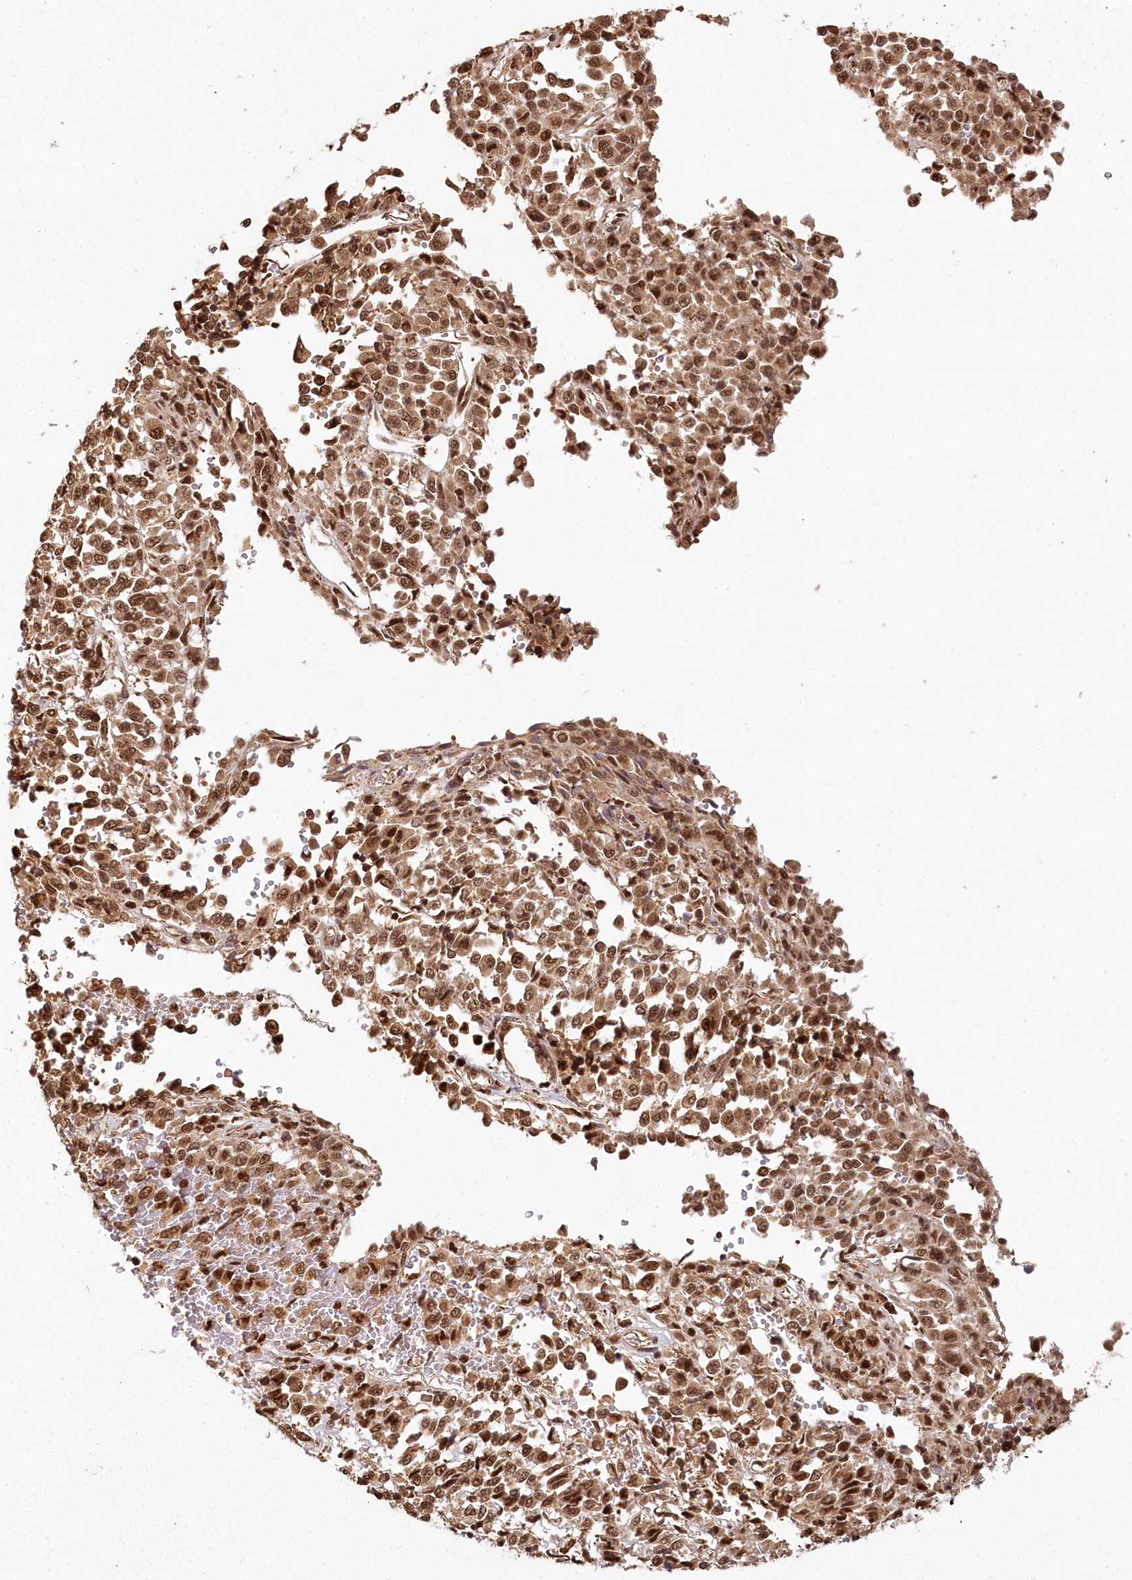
{"staining": {"intensity": "moderate", "quantity": ">75%", "location": "cytoplasmic/membranous,nuclear"}, "tissue": "melanoma", "cell_type": "Tumor cells", "image_type": "cancer", "snomed": [{"axis": "morphology", "description": "Malignant melanoma, Metastatic site"}, {"axis": "topography", "description": "Pancreas"}], "caption": "Immunohistochemical staining of melanoma shows medium levels of moderate cytoplasmic/membranous and nuclear protein positivity in approximately >75% of tumor cells. Using DAB (brown) and hematoxylin (blue) stains, captured at high magnification using brightfield microscopy.", "gene": "MICU1", "patient": {"sex": "female", "age": 30}}